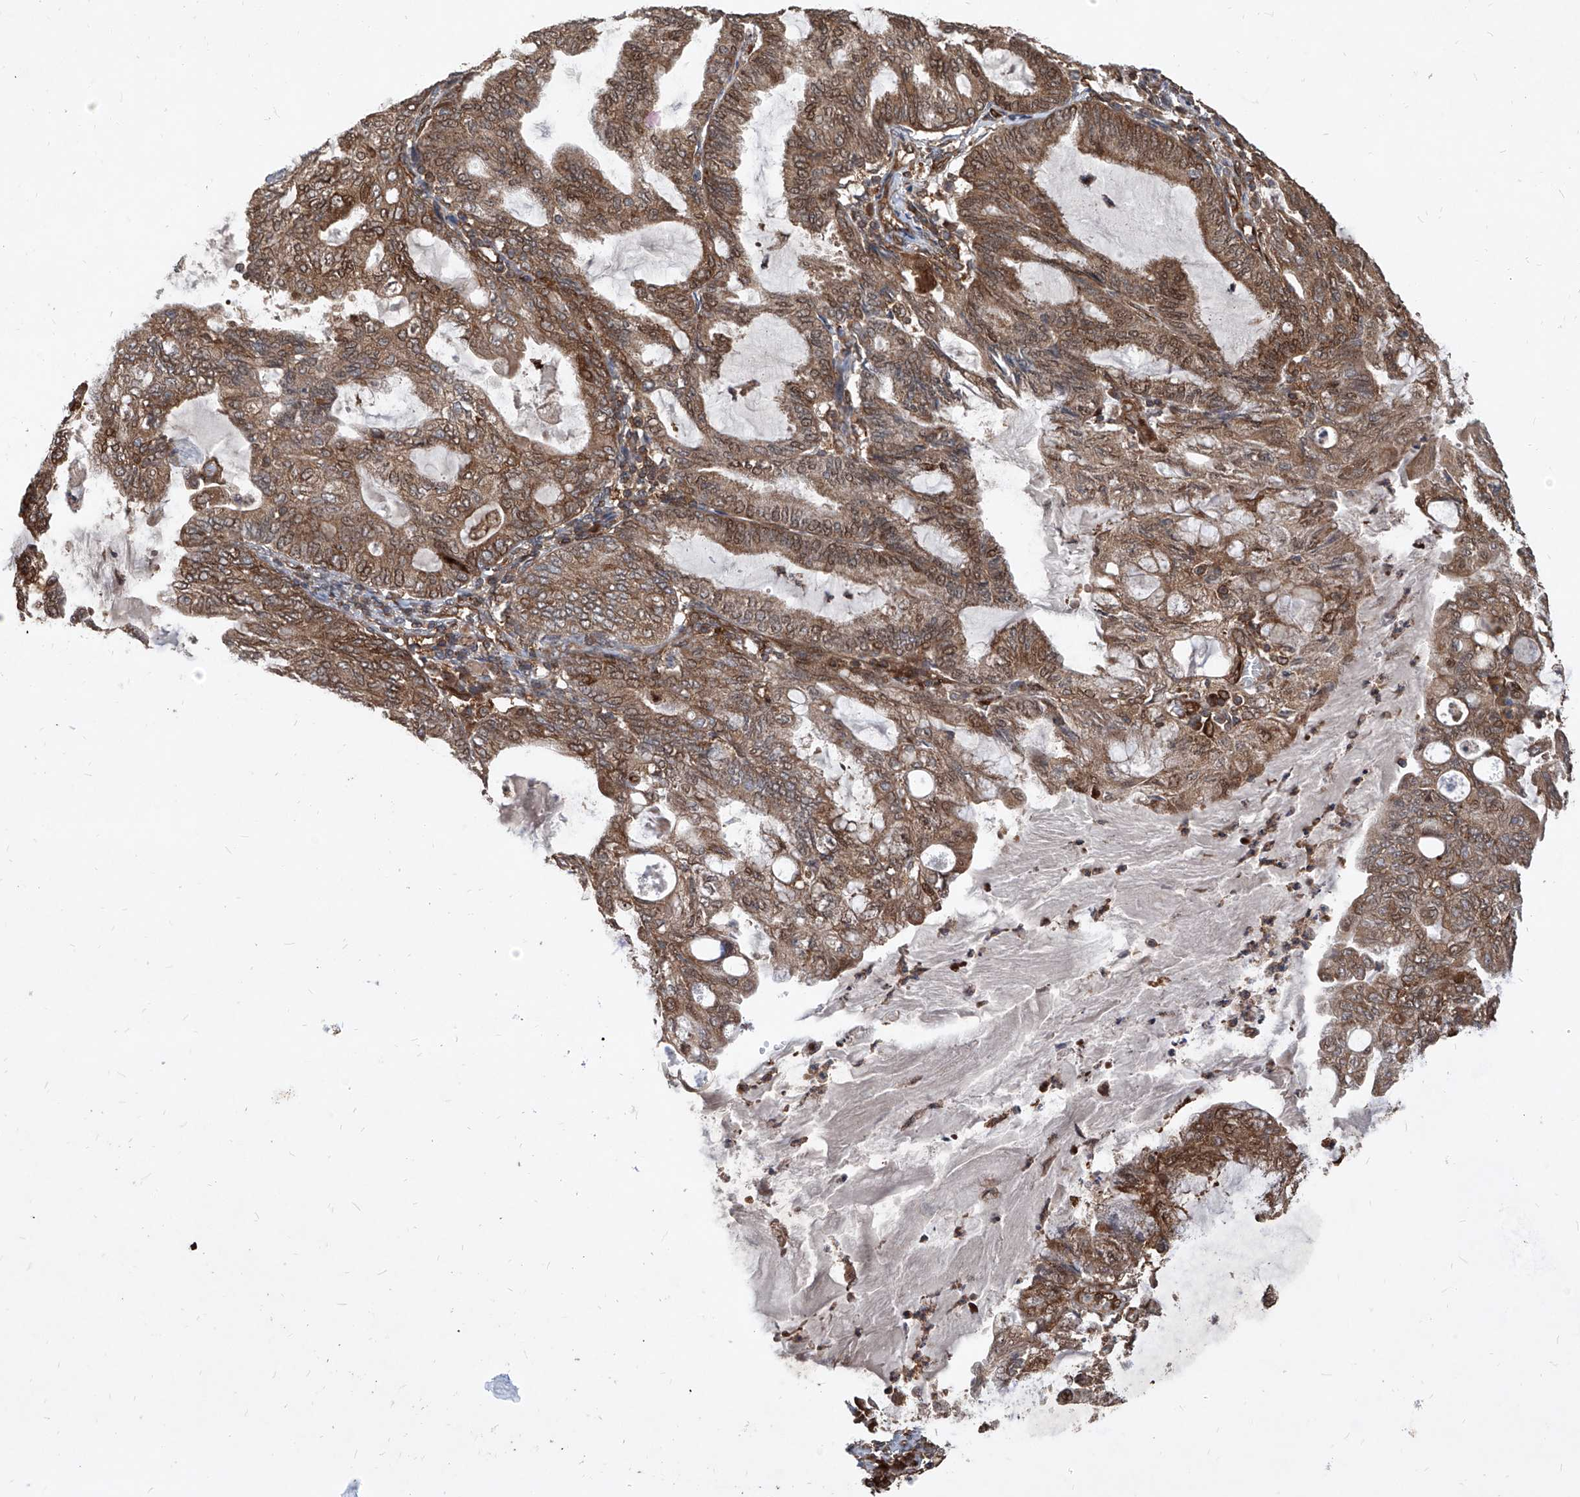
{"staining": {"intensity": "moderate", "quantity": ">75%", "location": "cytoplasmic/membranous"}, "tissue": "endometrial cancer", "cell_type": "Tumor cells", "image_type": "cancer", "snomed": [{"axis": "morphology", "description": "Adenocarcinoma, NOS"}, {"axis": "topography", "description": "Endometrium"}], "caption": "Protein expression analysis of adenocarcinoma (endometrial) shows moderate cytoplasmic/membranous positivity in about >75% of tumor cells.", "gene": "MAGED2", "patient": {"sex": "female", "age": 86}}